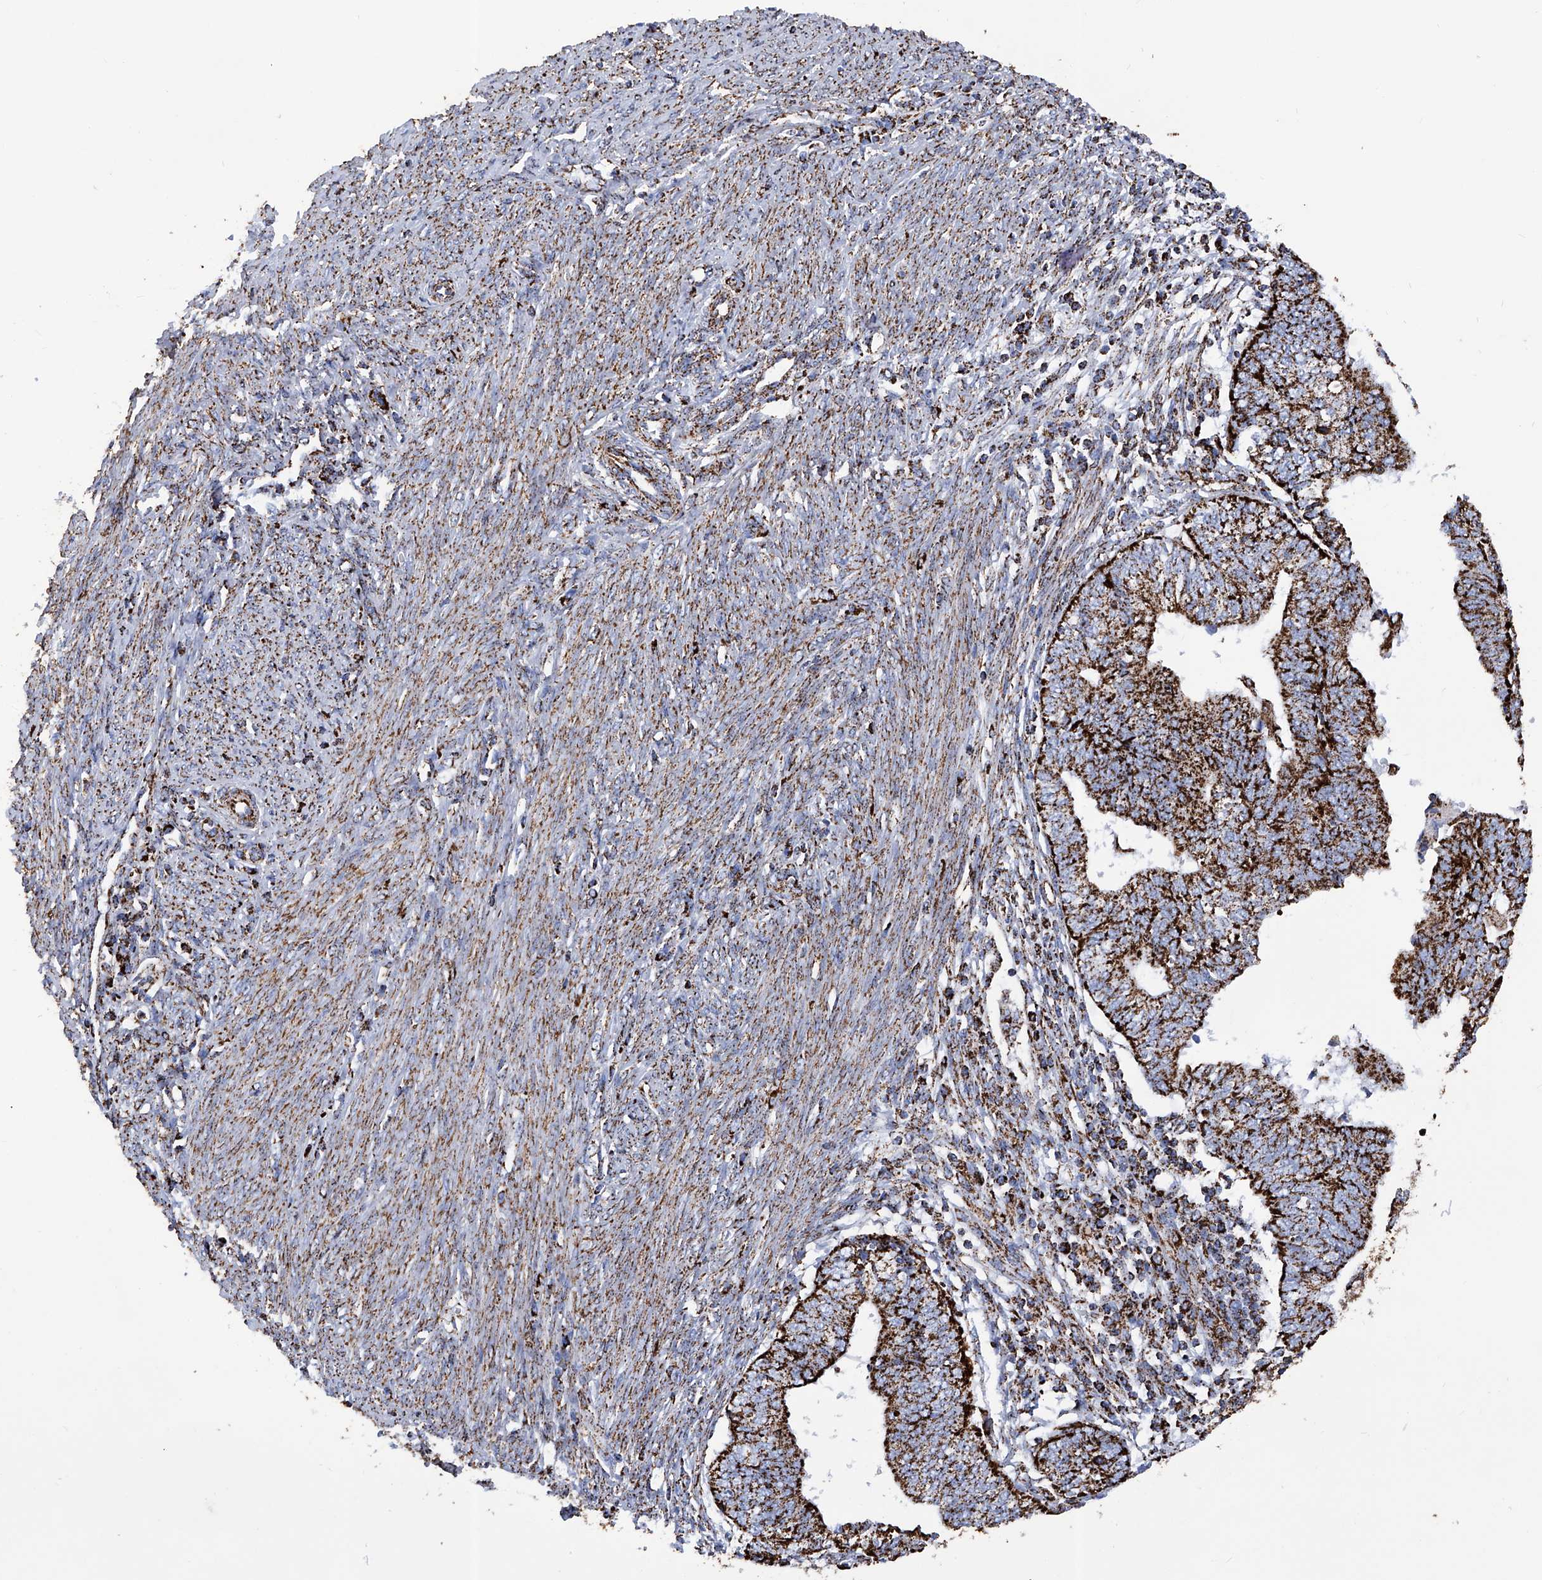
{"staining": {"intensity": "strong", "quantity": ">75%", "location": "cytoplasmic/membranous"}, "tissue": "endometrial cancer", "cell_type": "Tumor cells", "image_type": "cancer", "snomed": [{"axis": "morphology", "description": "Adenocarcinoma, NOS"}, {"axis": "topography", "description": "Uterus"}], "caption": "Tumor cells show strong cytoplasmic/membranous positivity in approximately >75% of cells in endometrial adenocarcinoma.", "gene": "ATP5PF", "patient": {"sex": "female", "age": 77}}